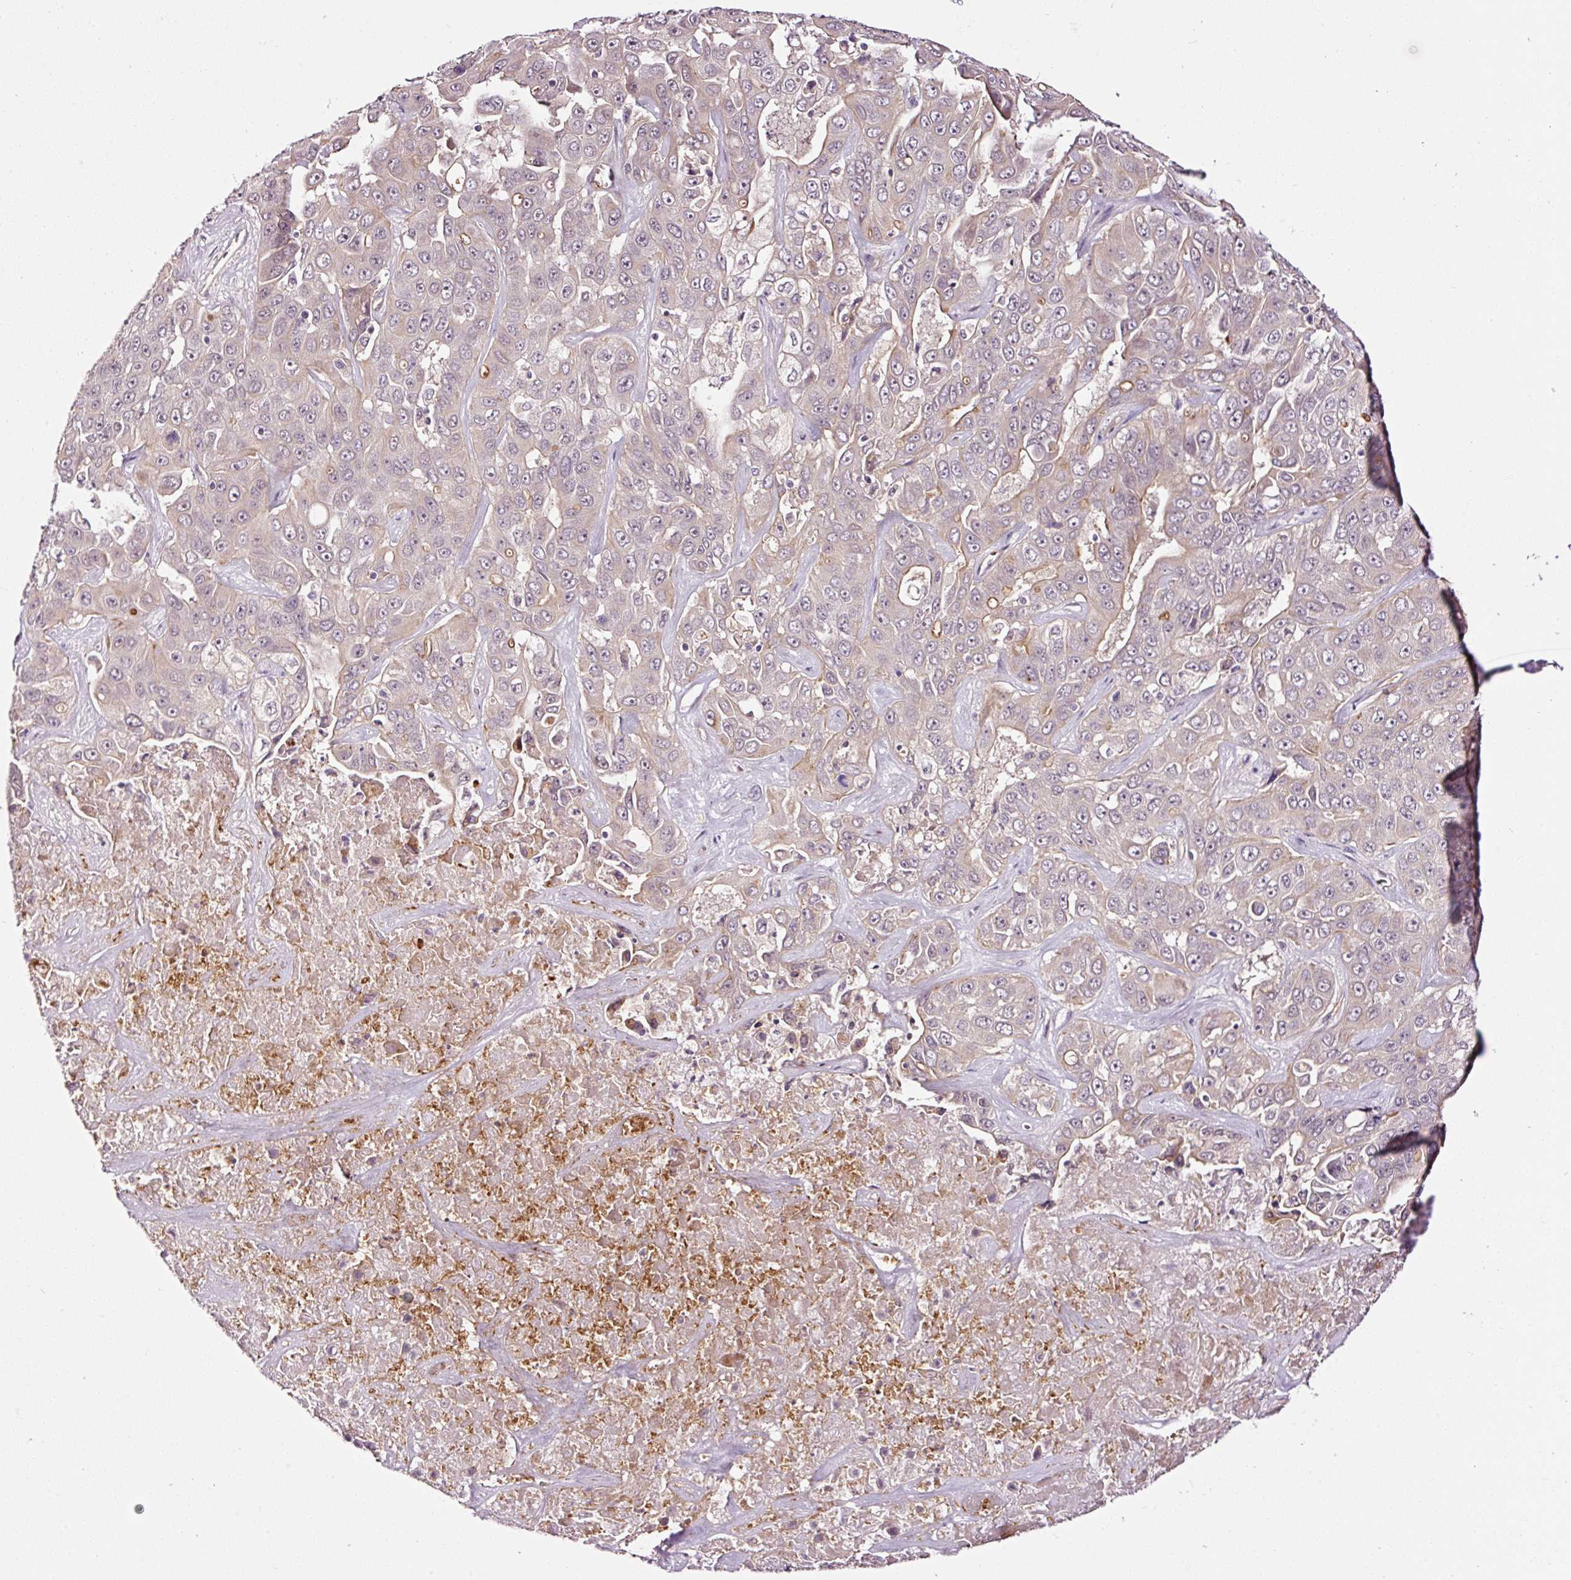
{"staining": {"intensity": "negative", "quantity": "none", "location": "none"}, "tissue": "liver cancer", "cell_type": "Tumor cells", "image_type": "cancer", "snomed": [{"axis": "morphology", "description": "Cholangiocarcinoma"}, {"axis": "topography", "description": "Liver"}], "caption": "DAB (3,3'-diaminobenzidine) immunohistochemical staining of liver cholangiocarcinoma demonstrates no significant expression in tumor cells. (DAB (3,3'-diaminobenzidine) immunohistochemistry visualized using brightfield microscopy, high magnification).", "gene": "ABCB4", "patient": {"sex": "female", "age": 52}}